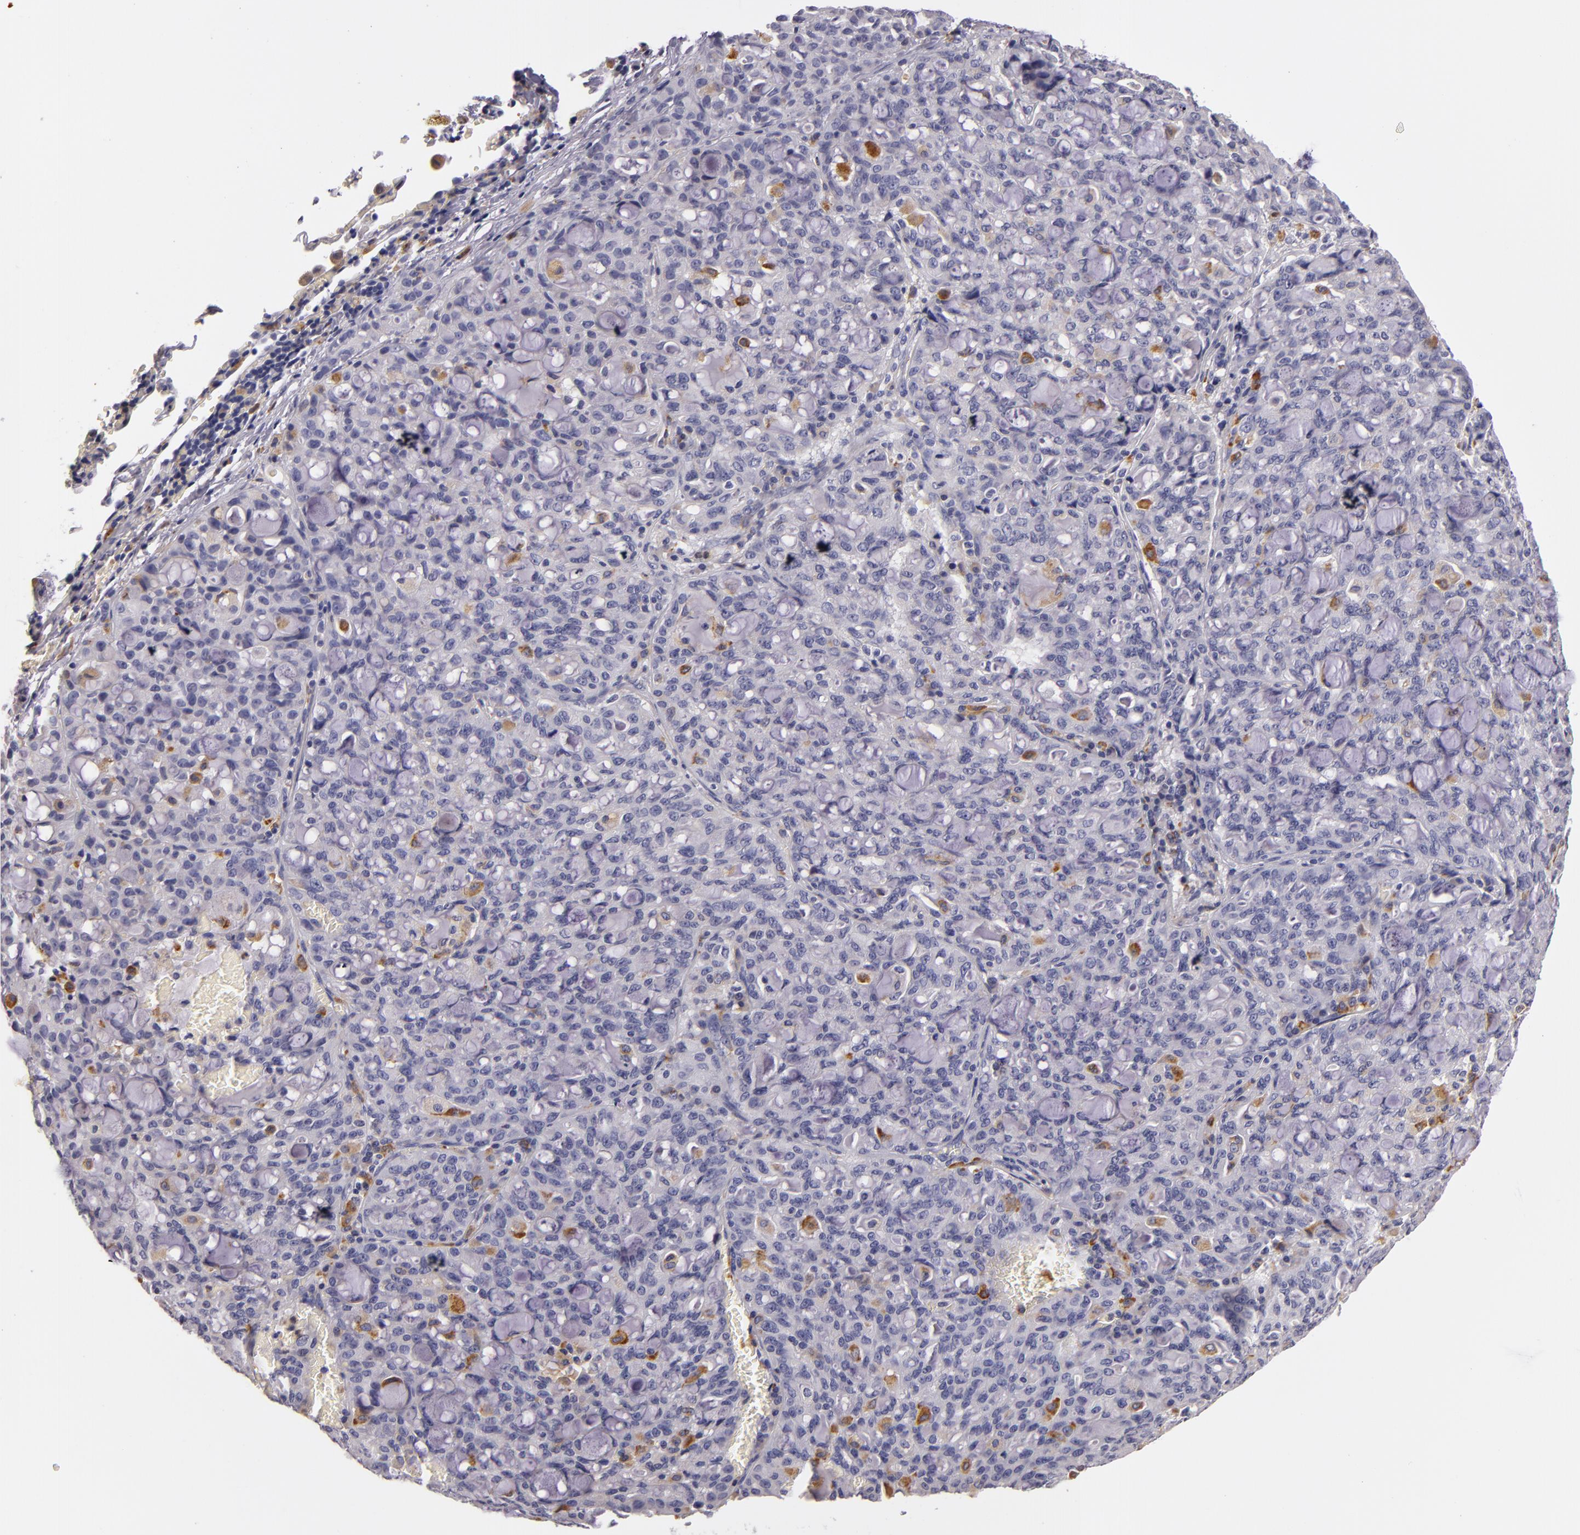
{"staining": {"intensity": "moderate", "quantity": "<25%", "location": "cytoplasmic/membranous"}, "tissue": "lung cancer", "cell_type": "Tumor cells", "image_type": "cancer", "snomed": [{"axis": "morphology", "description": "Adenocarcinoma, NOS"}, {"axis": "topography", "description": "Lung"}], "caption": "Tumor cells demonstrate low levels of moderate cytoplasmic/membranous staining in approximately <25% of cells in lung adenocarcinoma.", "gene": "TLR8", "patient": {"sex": "female", "age": 44}}